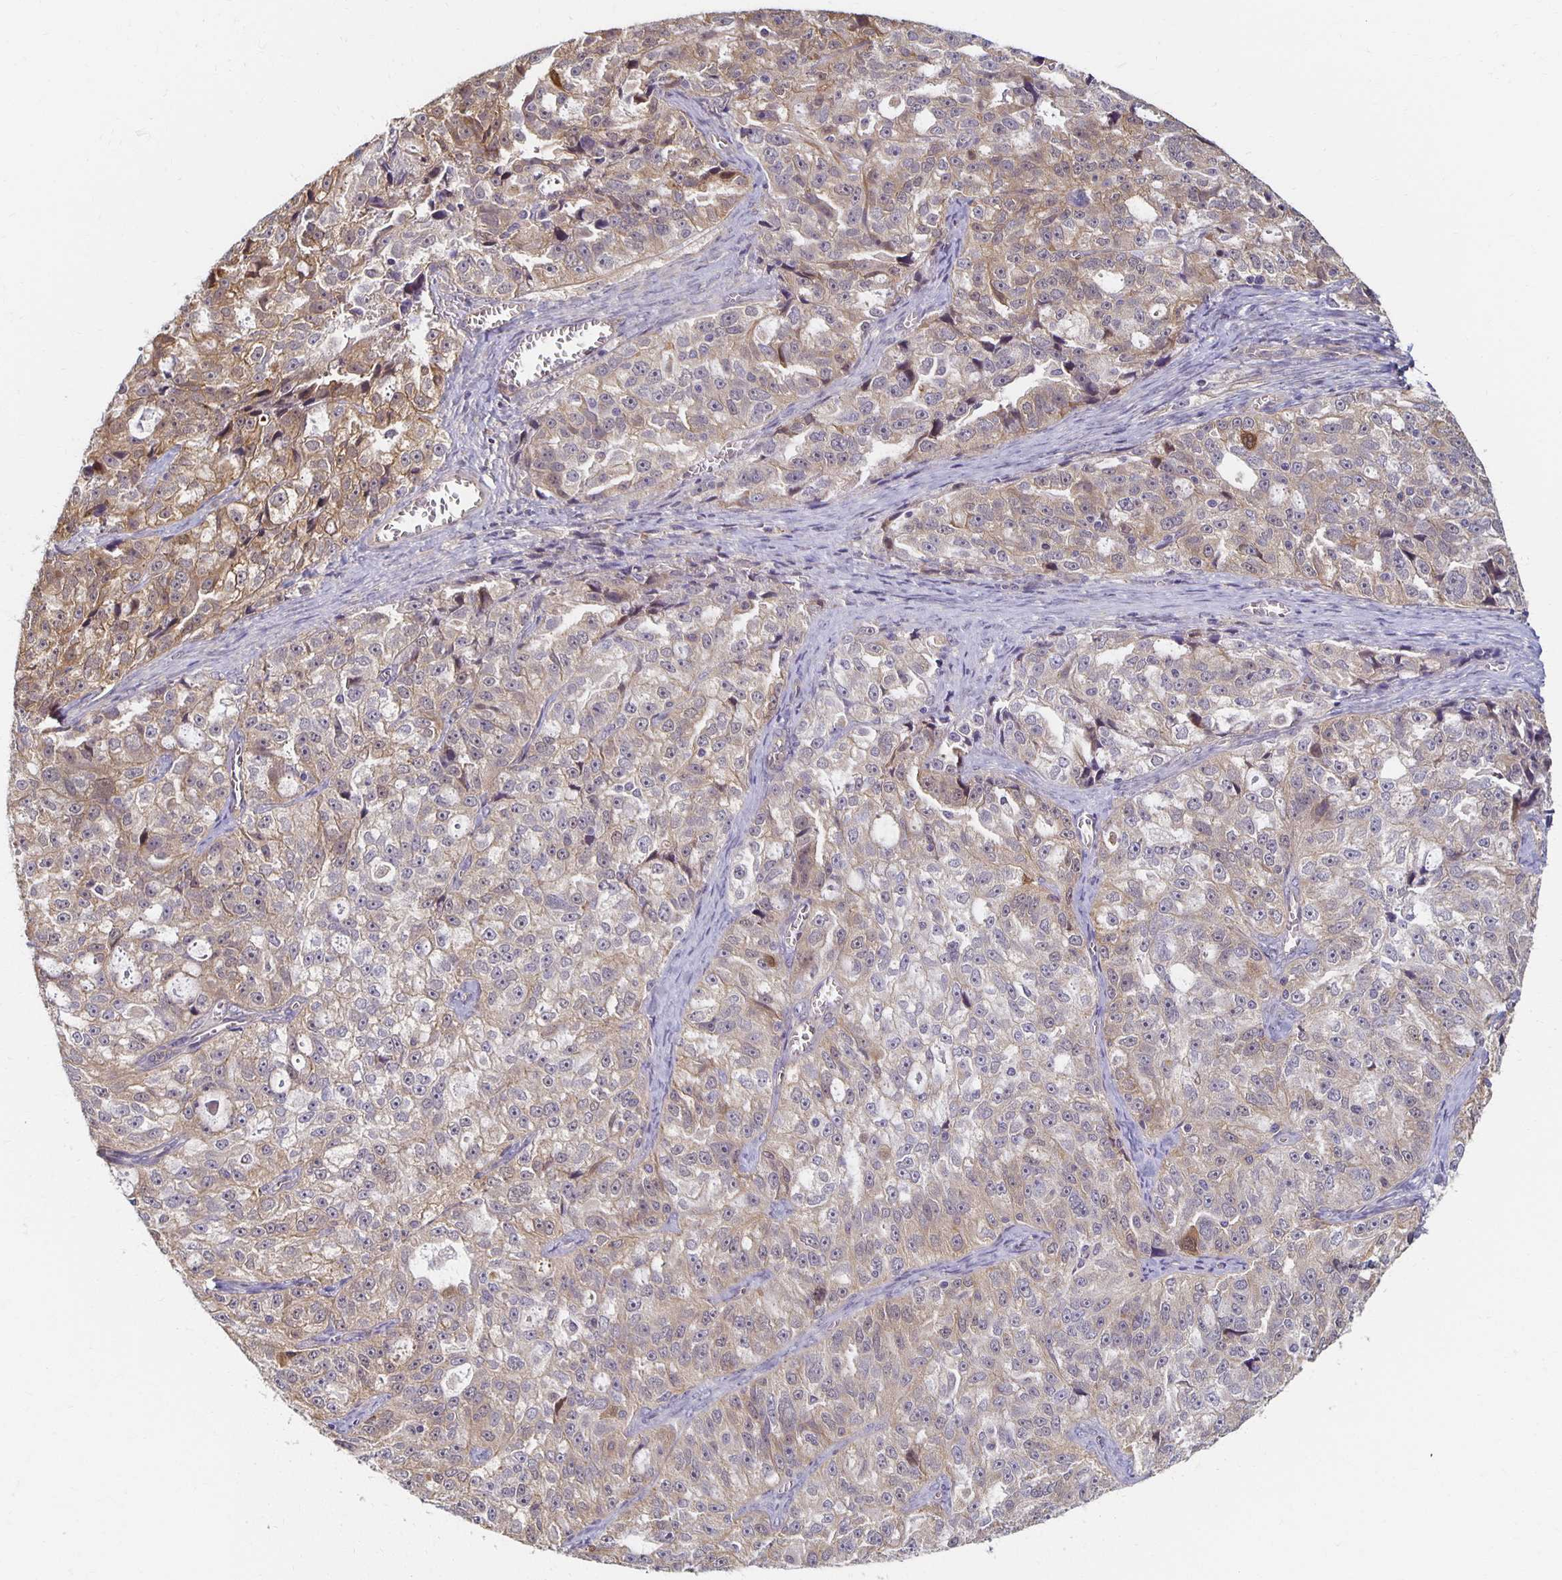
{"staining": {"intensity": "weak", "quantity": "25%-75%", "location": "cytoplasmic/membranous"}, "tissue": "ovarian cancer", "cell_type": "Tumor cells", "image_type": "cancer", "snomed": [{"axis": "morphology", "description": "Cystadenocarcinoma, serous, NOS"}, {"axis": "topography", "description": "Ovary"}], "caption": "Weak cytoplasmic/membranous expression is seen in approximately 25%-75% of tumor cells in ovarian serous cystadenocarcinoma.", "gene": "SORL1", "patient": {"sex": "female", "age": 51}}